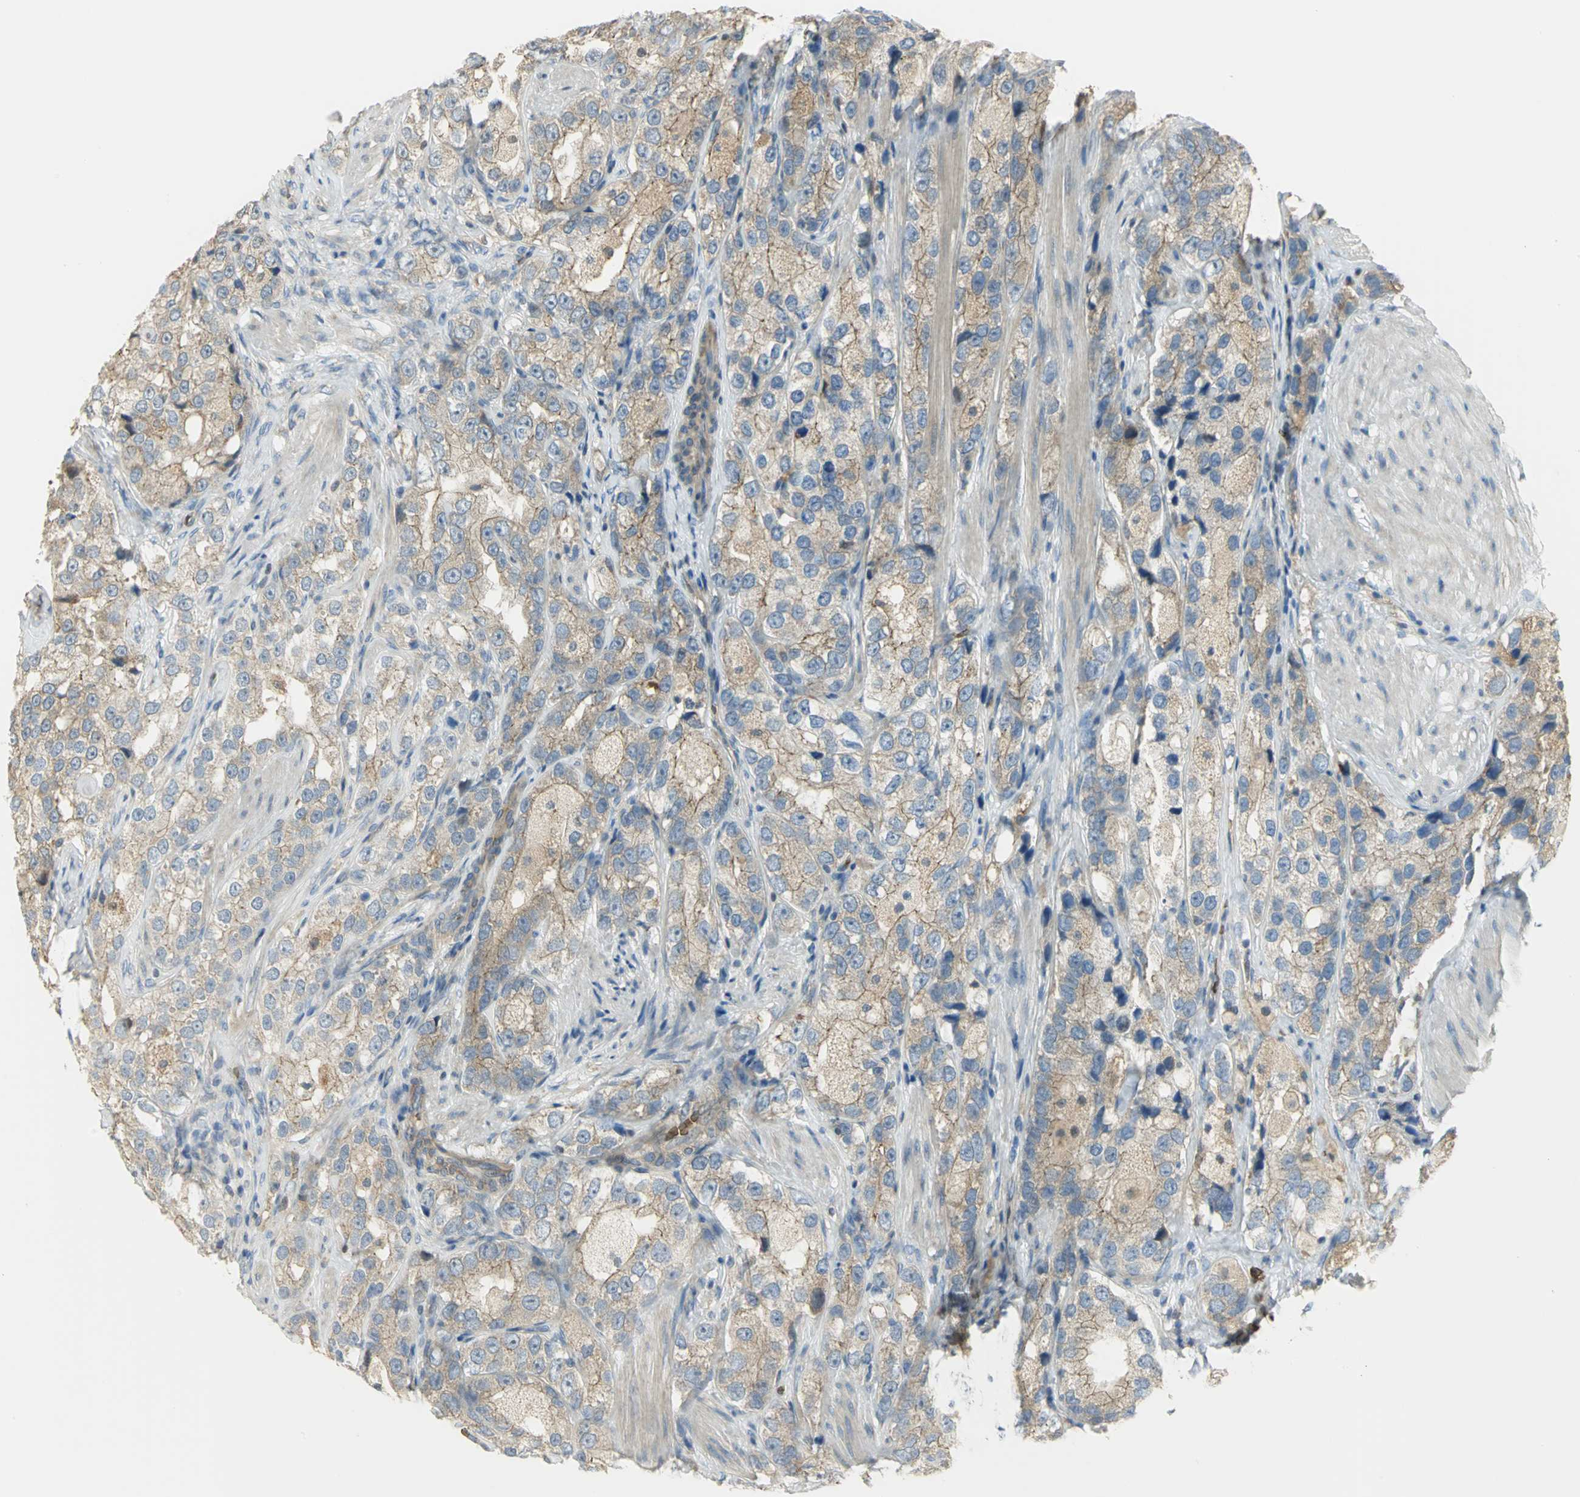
{"staining": {"intensity": "moderate", "quantity": ">75%", "location": "cytoplasmic/membranous"}, "tissue": "prostate cancer", "cell_type": "Tumor cells", "image_type": "cancer", "snomed": [{"axis": "morphology", "description": "Adenocarcinoma, High grade"}, {"axis": "topography", "description": "Prostate"}], "caption": "Adenocarcinoma (high-grade) (prostate) was stained to show a protein in brown. There is medium levels of moderate cytoplasmic/membranous expression in approximately >75% of tumor cells. The protein is stained brown, and the nuclei are stained in blue (DAB (3,3'-diaminobenzidine) IHC with brightfield microscopy, high magnification).", "gene": "ANK1", "patient": {"sex": "male", "age": 63}}